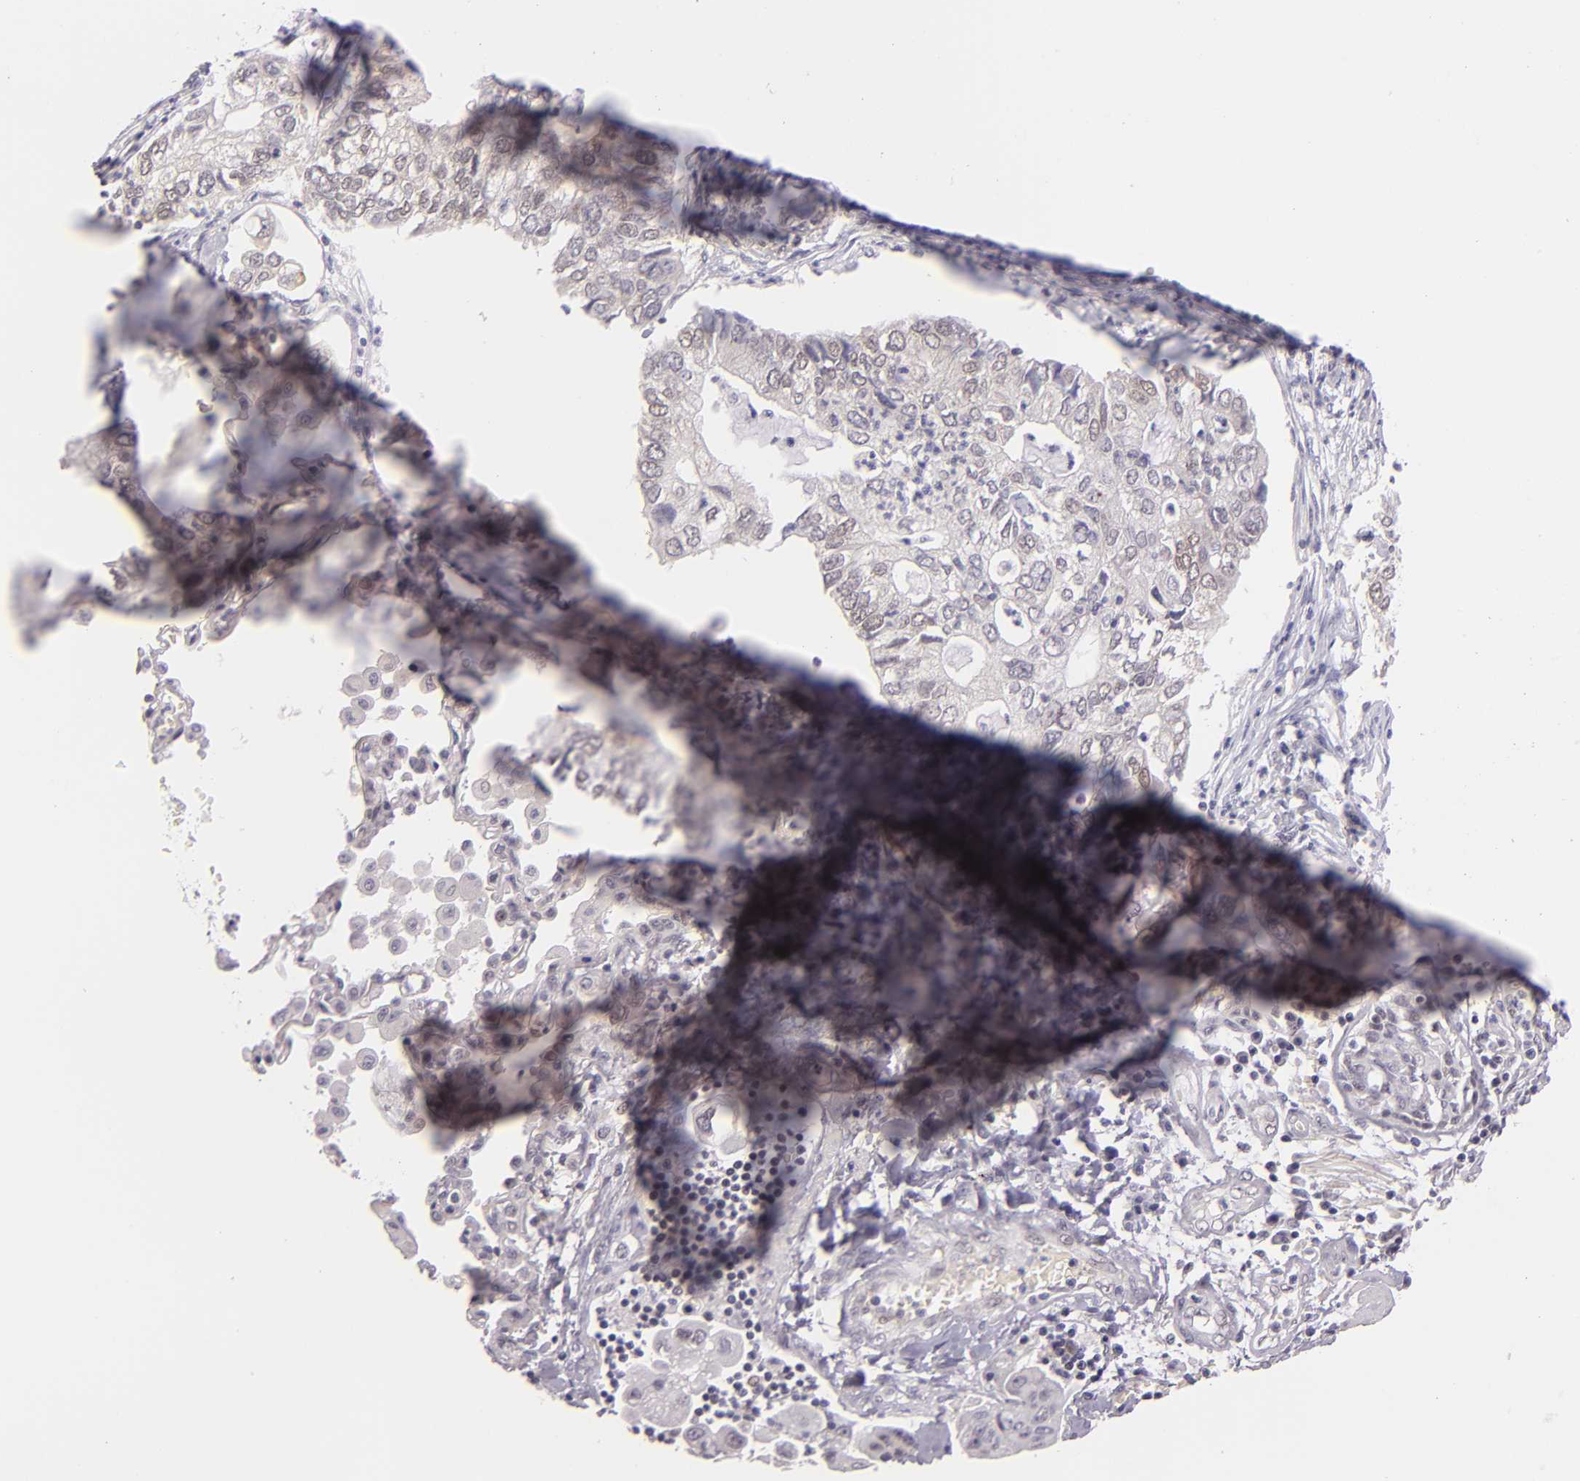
{"staining": {"intensity": "negative", "quantity": "none", "location": "none"}, "tissue": "lung cancer", "cell_type": "Tumor cells", "image_type": "cancer", "snomed": [{"axis": "morphology", "description": "Adenocarcinoma, NOS"}, {"axis": "topography", "description": "Lung"}], "caption": "Human lung cancer stained for a protein using IHC exhibits no staining in tumor cells.", "gene": "BCL3", "patient": {"sex": "male", "age": 48}}